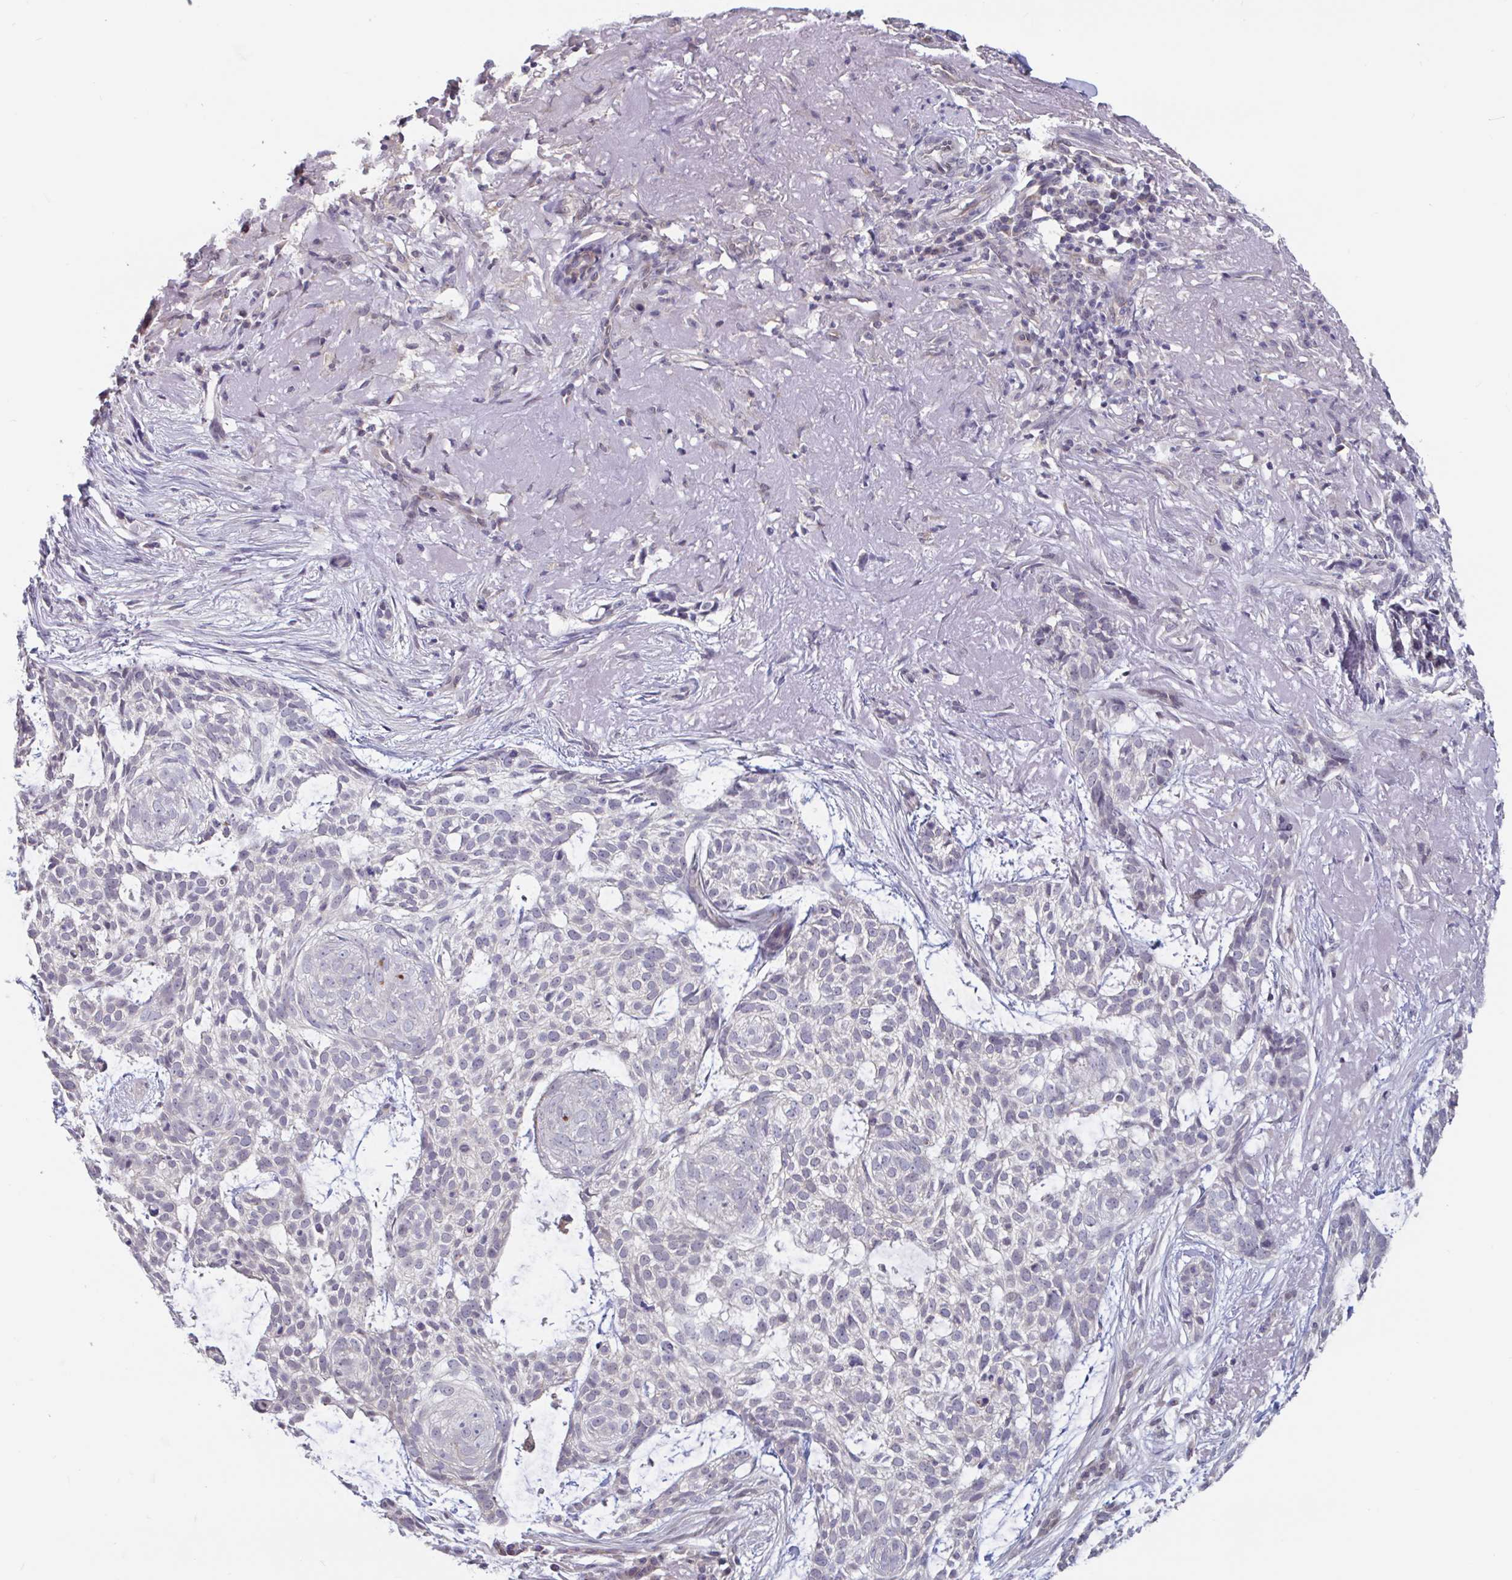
{"staining": {"intensity": "negative", "quantity": "none", "location": "none"}, "tissue": "skin cancer", "cell_type": "Tumor cells", "image_type": "cancer", "snomed": [{"axis": "morphology", "description": "Basal cell carcinoma"}, {"axis": "topography", "description": "Skin"}, {"axis": "topography", "description": "Skin of face"}], "caption": "IHC image of neoplastic tissue: skin cancer (basal cell carcinoma) stained with DAB (3,3'-diaminobenzidine) shows no significant protein staining in tumor cells. (Stains: DAB (3,3'-diaminobenzidine) IHC with hematoxylin counter stain, Microscopy: brightfield microscopy at high magnification).", "gene": "UNKL", "patient": {"sex": "female", "age": 80}}